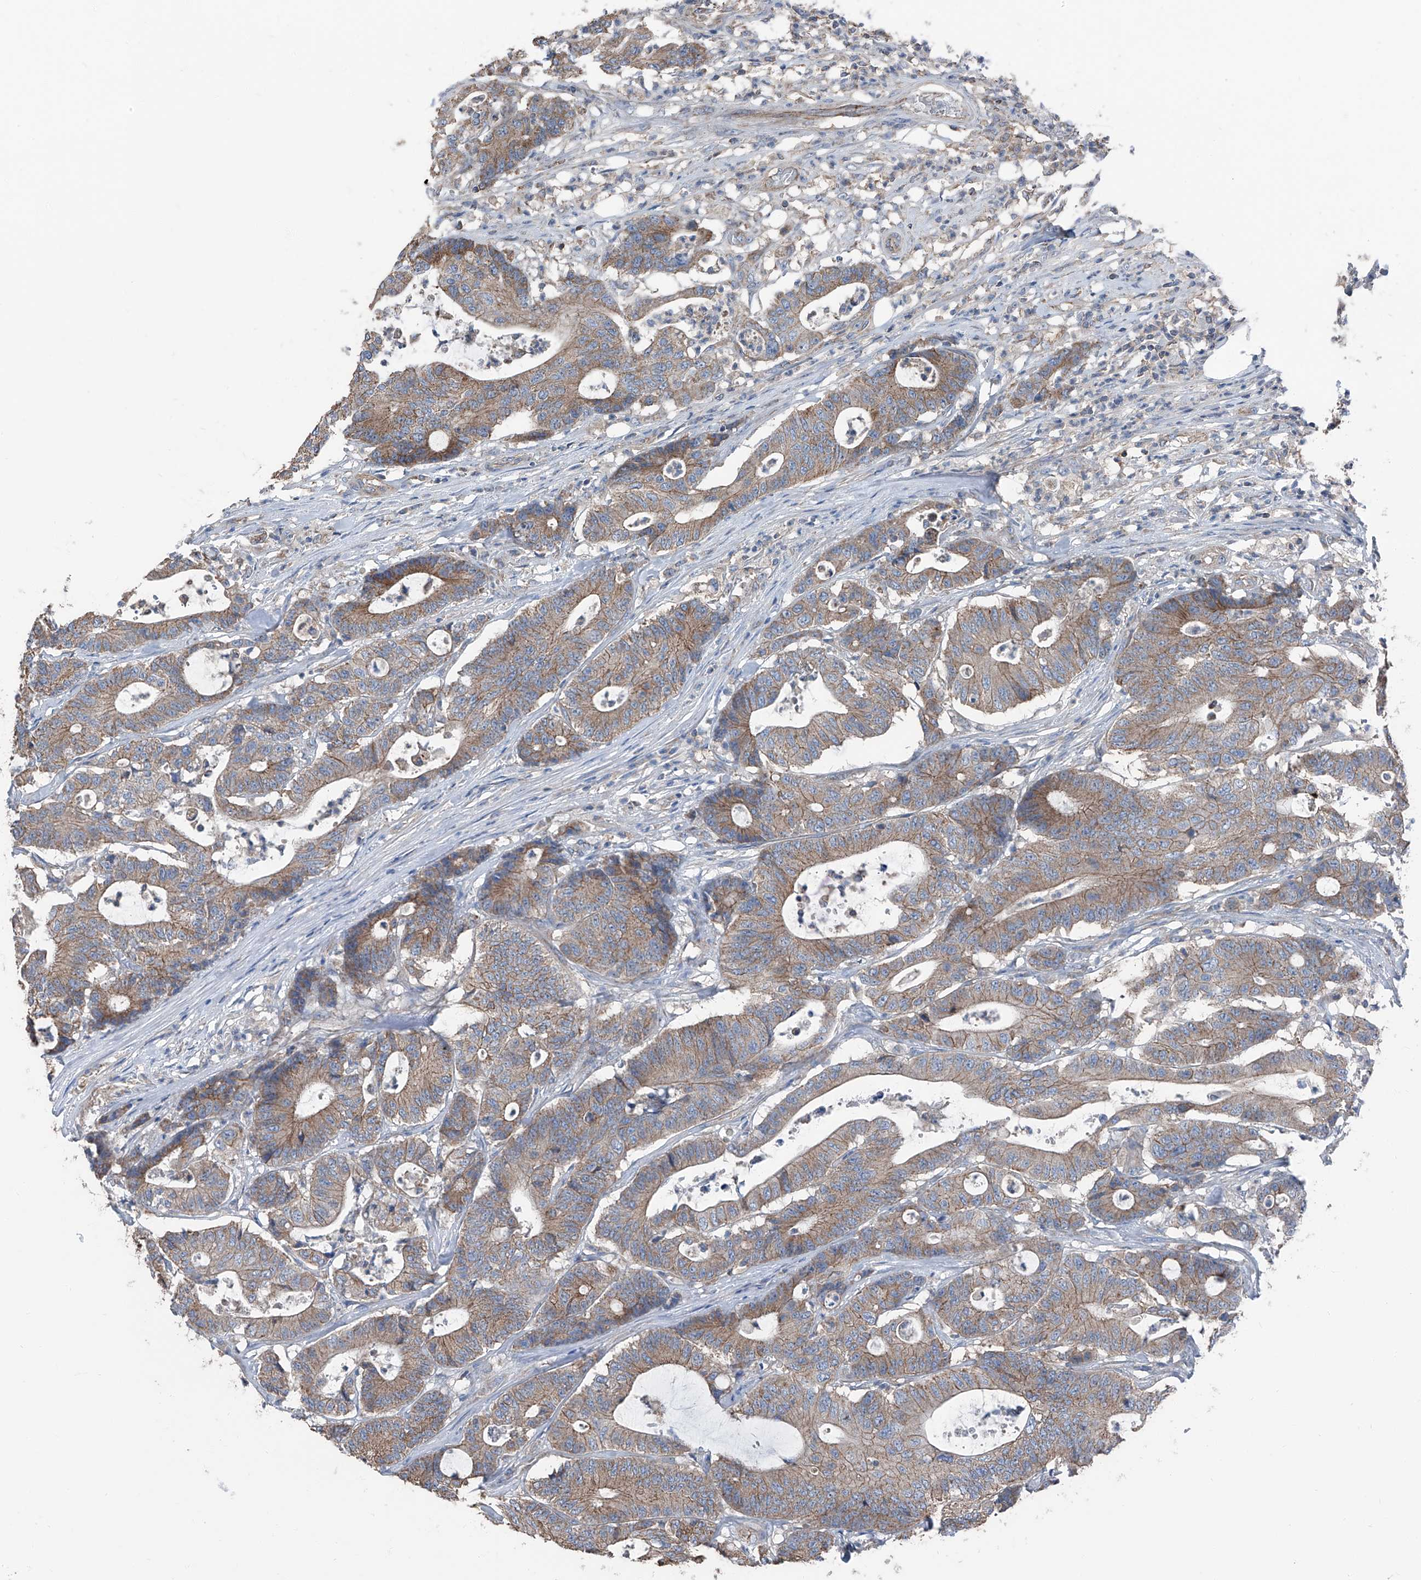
{"staining": {"intensity": "moderate", "quantity": ">75%", "location": "cytoplasmic/membranous"}, "tissue": "colorectal cancer", "cell_type": "Tumor cells", "image_type": "cancer", "snomed": [{"axis": "morphology", "description": "Adenocarcinoma, NOS"}, {"axis": "topography", "description": "Colon"}], "caption": "Protein expression by immunohistochemistry (IHC) exhibits moderate cytoplasmic/membranous staining in approximately >75% of tumor cells in colorectal cancer (adenocarcinoma).", "gene": "GPR142", "patient": {"sex": "female", "age": 84}}